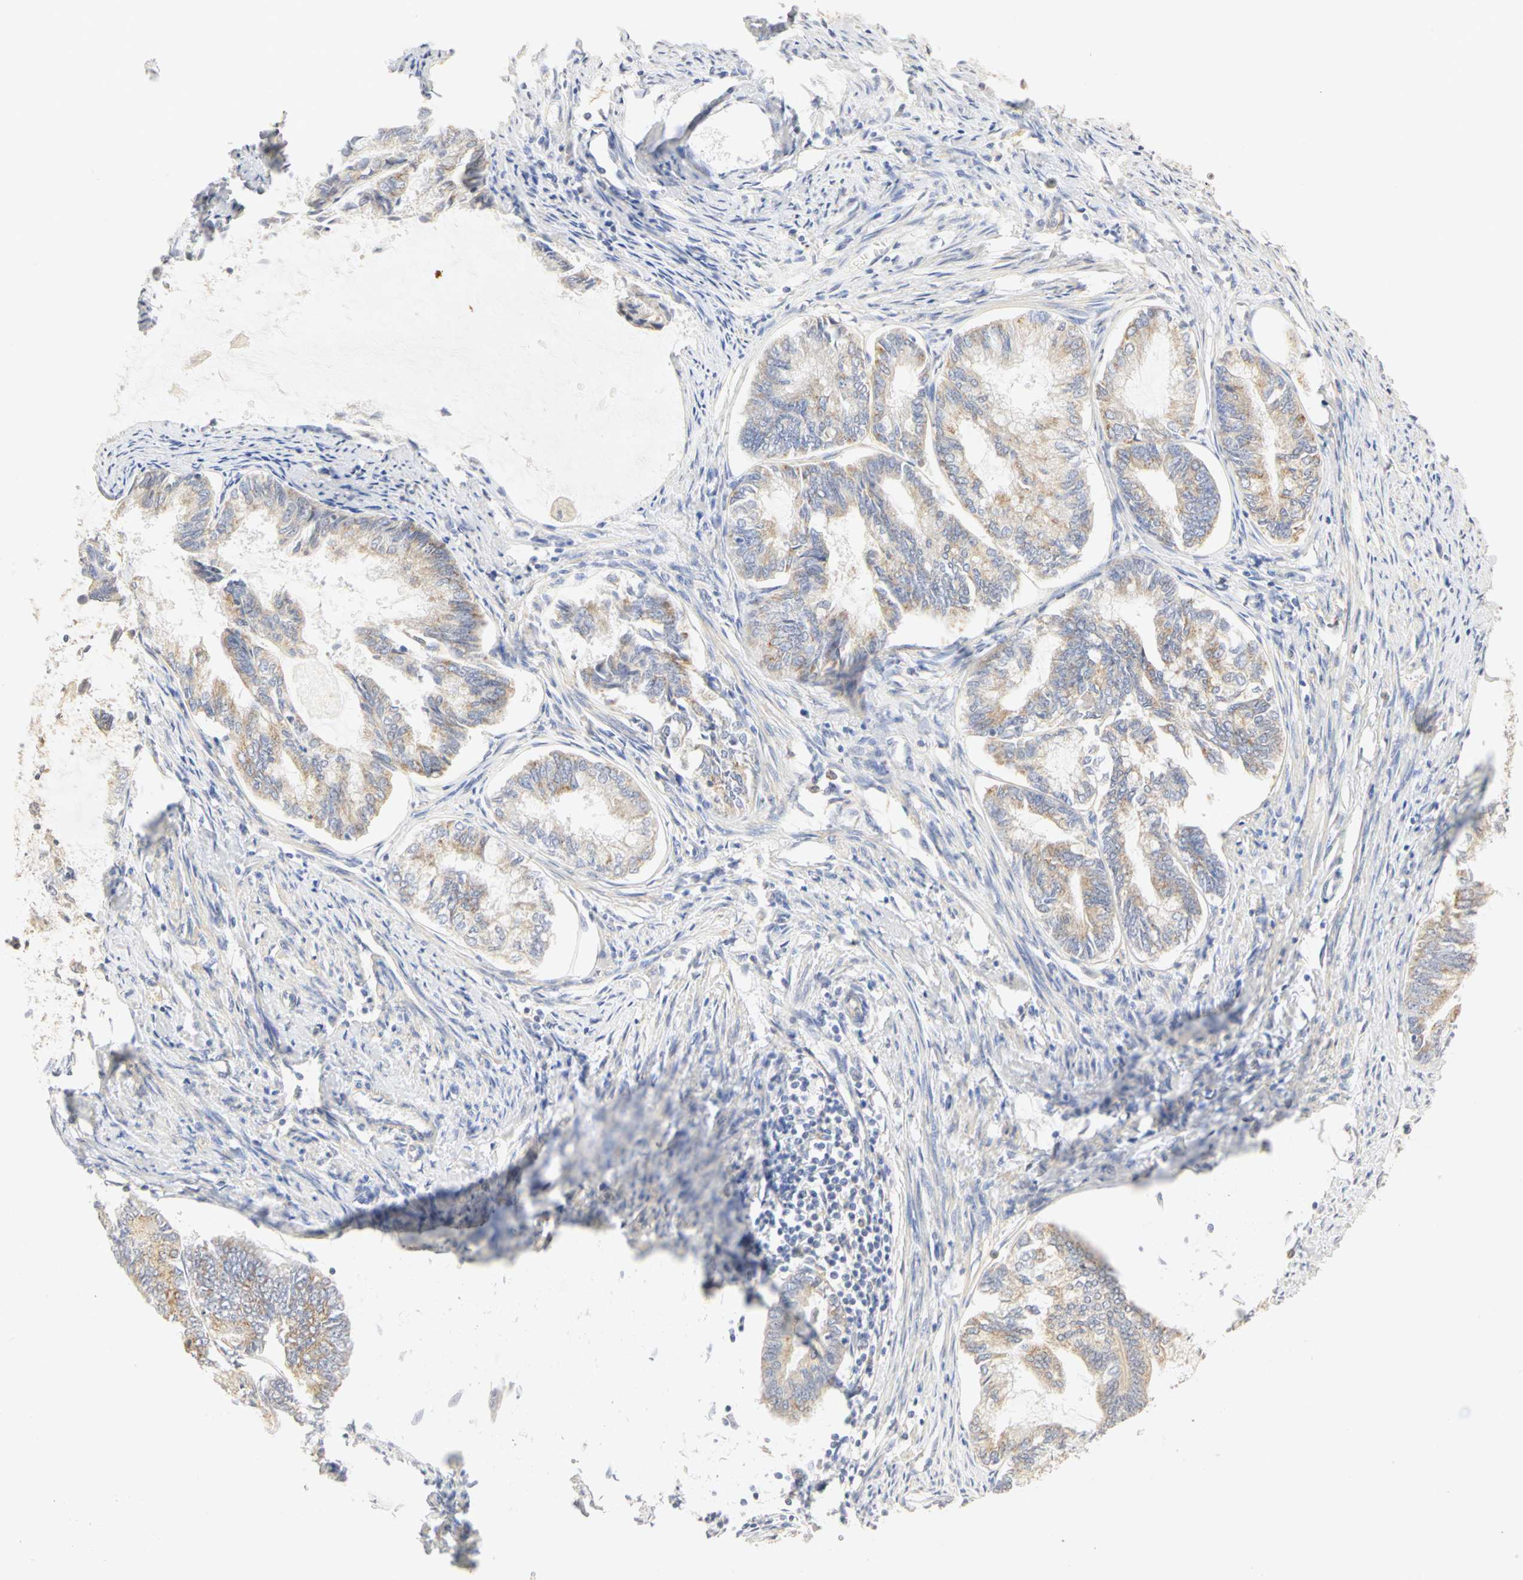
{"staining": {"intensity": "weak", "quantity": "25%-75%", "location": "cytoplasmic/membranous"}, "tissue": "endometrial cancer", "cell_type": "Tumor cells", "image_type": "cancer", "snomed": [{"axis": "morphology", "description": "Adenocarcinoma, NOS"}, {"axis": "topography", "description": "Endometrium"}], "caption": "A photomicrograph of human endometrial adenocarcinoma stained for a protein reveals weak cytoplasmic/membranous brown staining in tumor cells.", "gene": "GNRH2", "patient": {"sex": "female", "age": 86}}